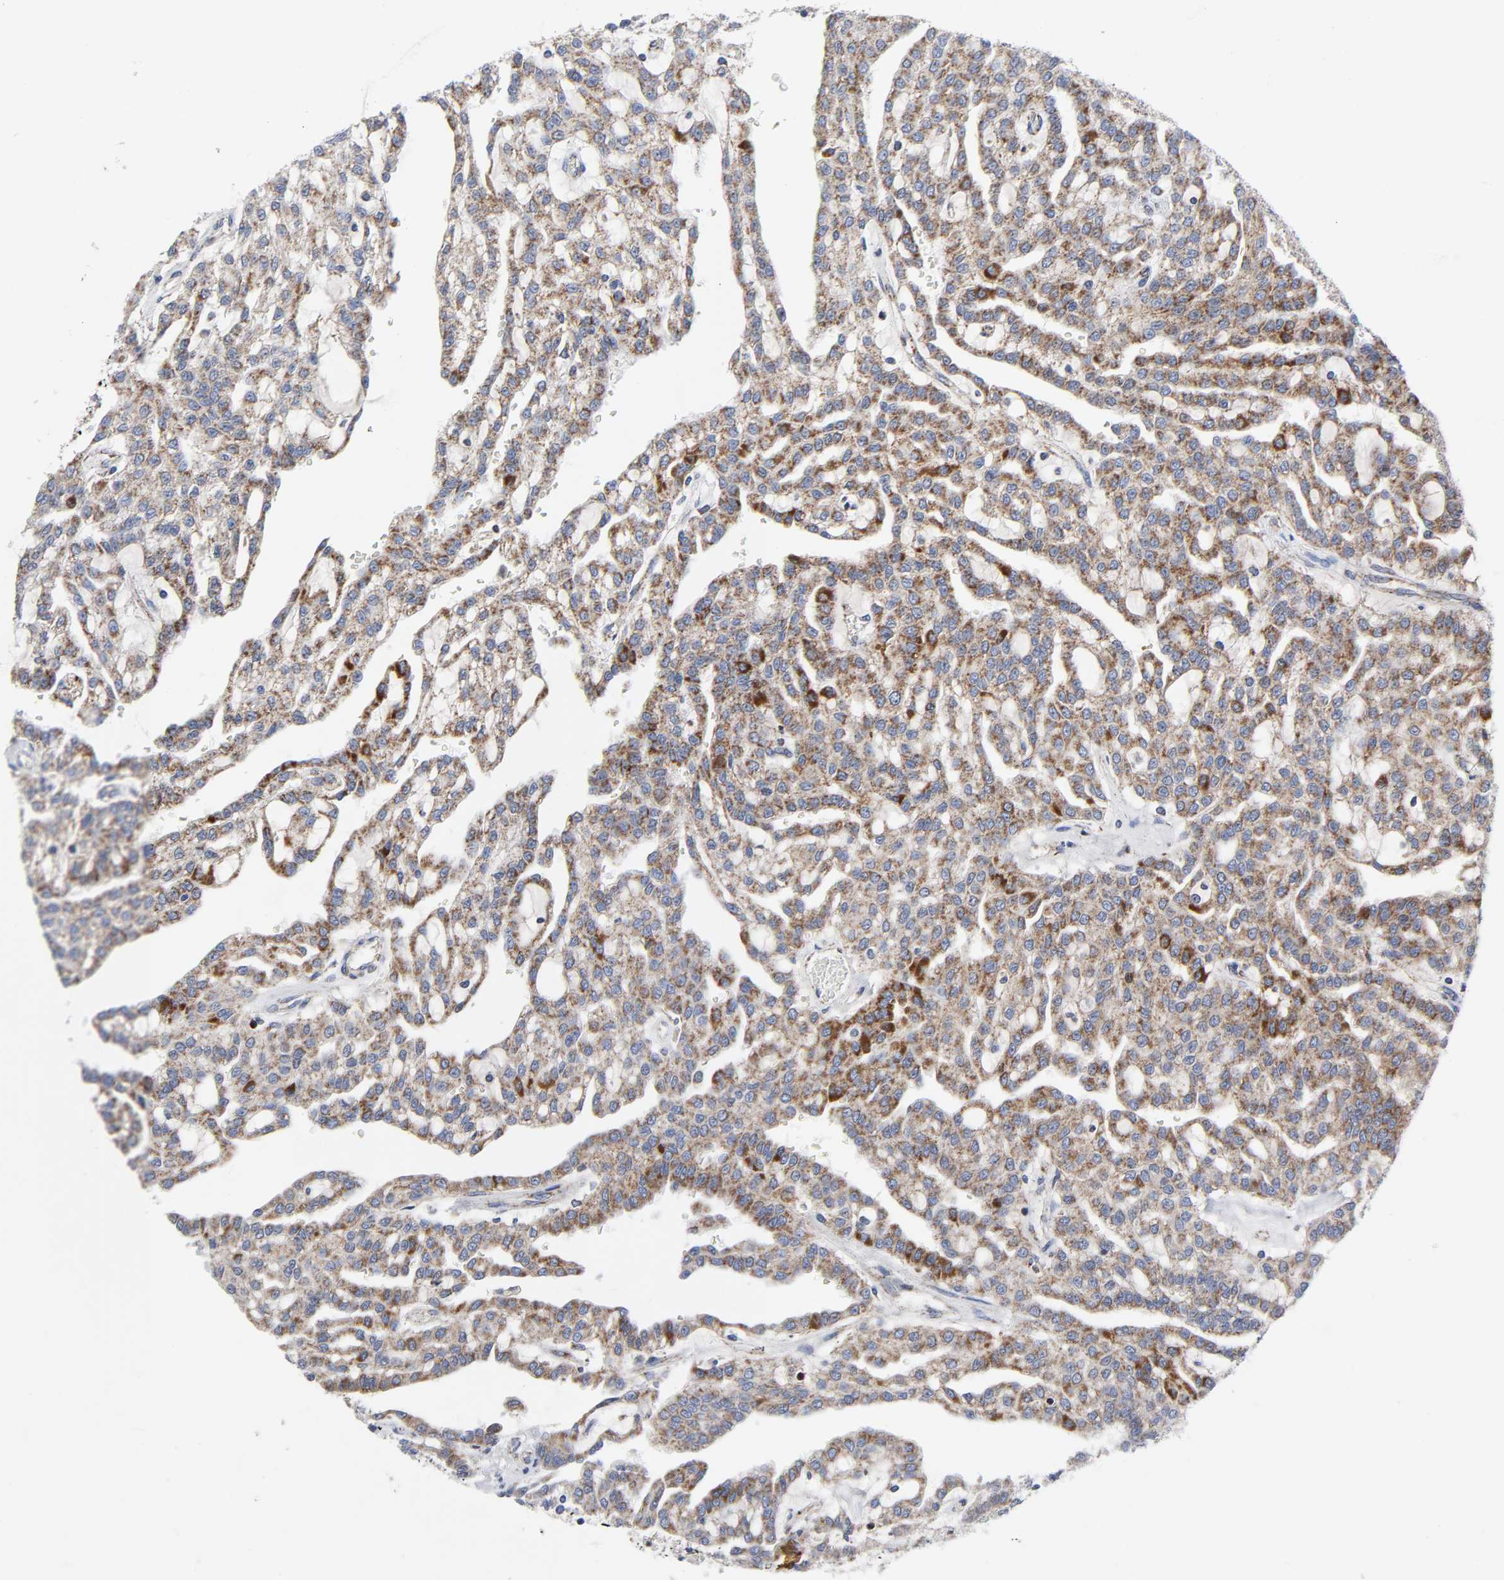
{"staining": {"intensity": "moderate", "quantity": ">75%", "location": "cytoplasmic/membranous"}, "tissue": "renal cancer", "cell_type": "Tumor cells", "image_type": "cancer", "snomed": [{"axis": "morphology", "description": "Adenocarcinoma, NOS"}, {"axis": "topography", "description": "Kidney"}], "caption": "Adenocarcinoma (renal) tissue exhibits moderate cytoplasmic/membranous staining in about >75% of tumor cells, visualized by immunohistochemistry.", "gene": "AOPEP", "patient": {"sex": "male", "age": 63}}